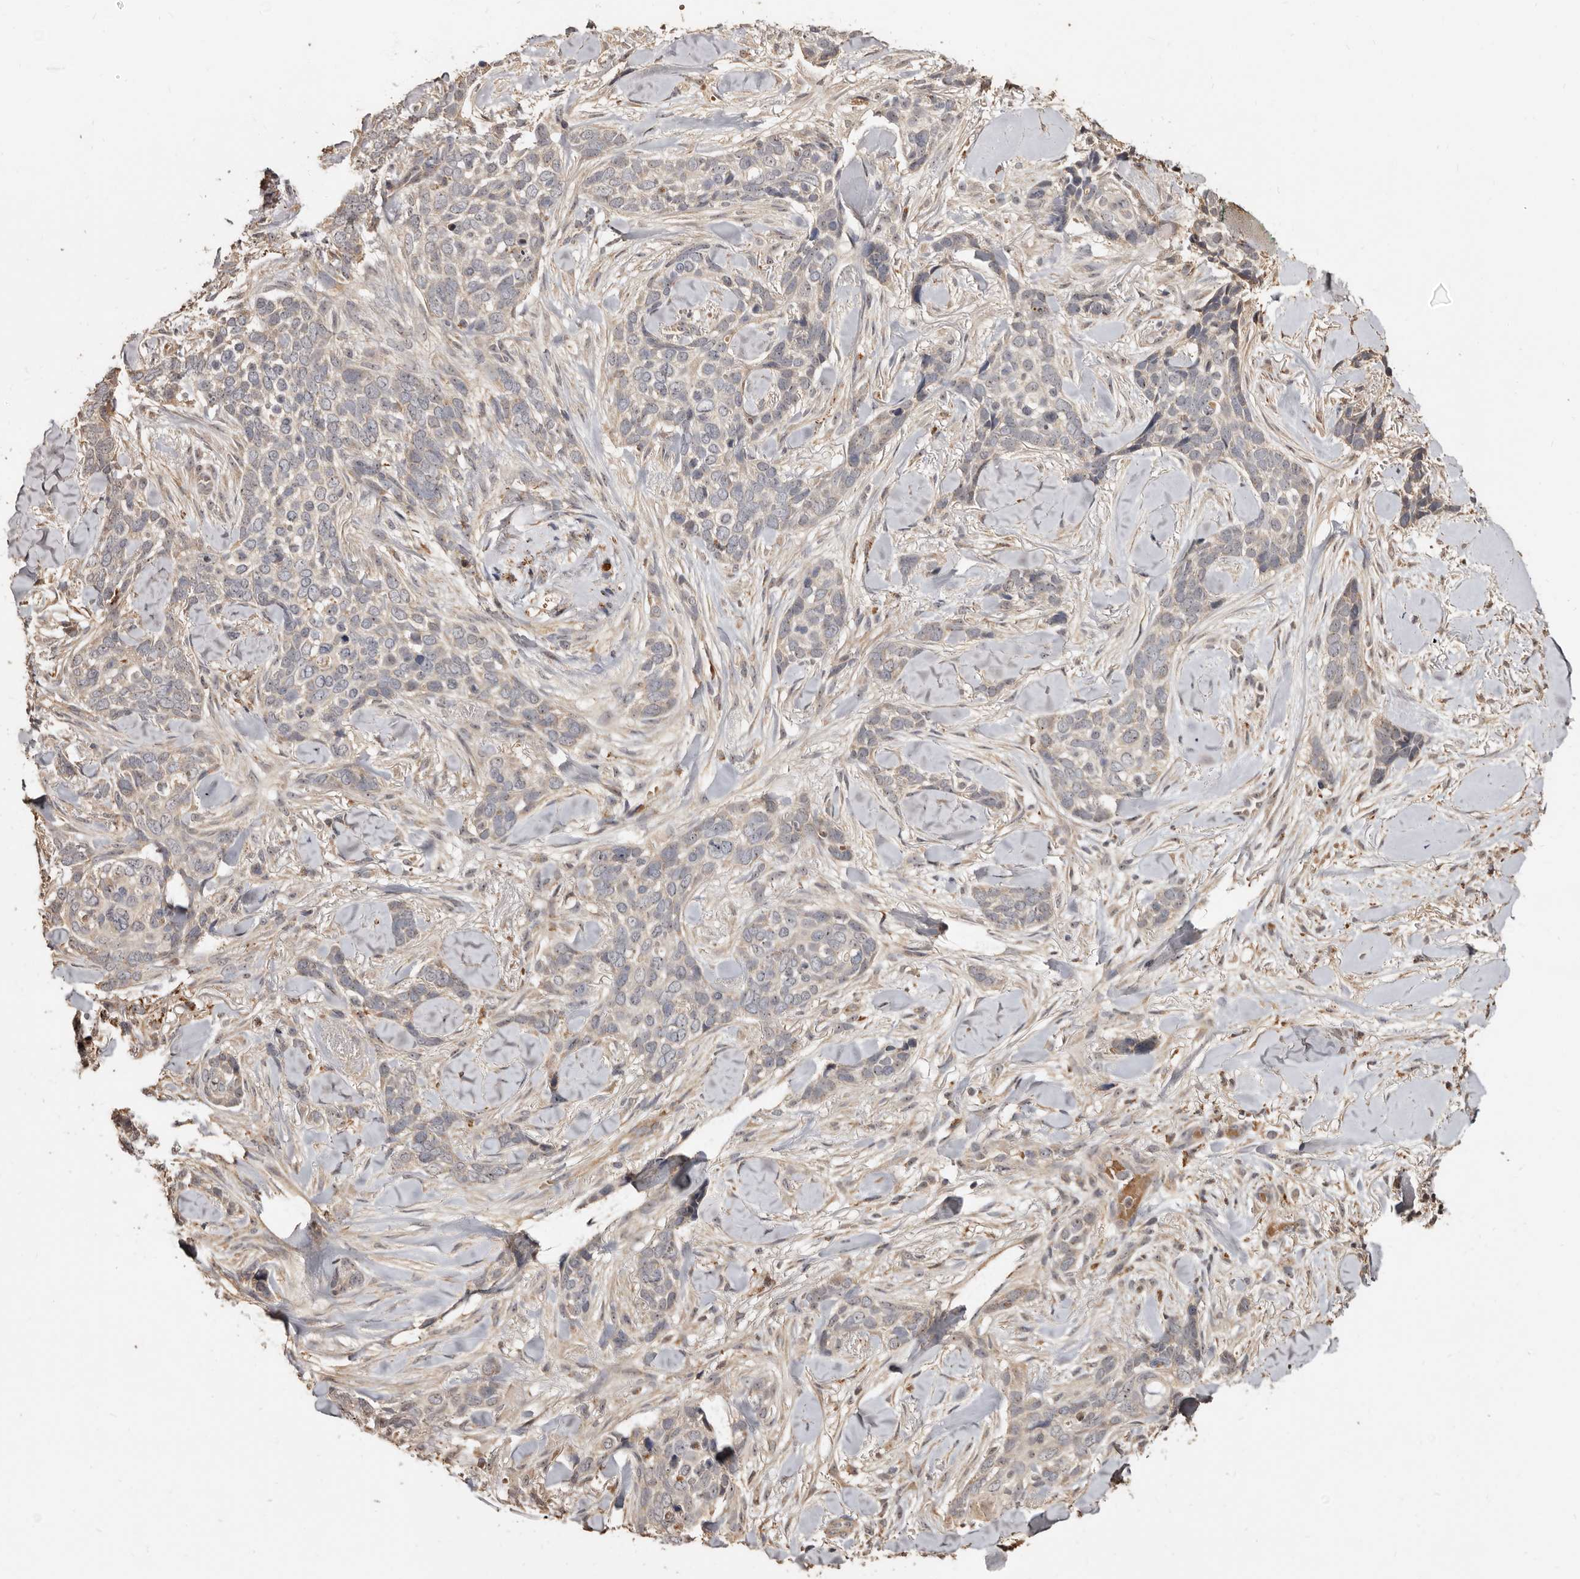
{"staining": {"intensity": "weak", "quantity": "<25%", "location": "cytoplasmic/membranous"}, "tissue": "skin cancer", "cell_type": "Tumor cells", "image_type": "cancer", "snomed": [{"axis": "morphology", "description": "Basal cell carcinoma"}, {"axis": "topography", "description": "Skin"}], "caption": "This is an IHC micrograph of skin basal cell carcinoma. There is no expression in tumor cells.", "gene": "AKAP7", "patient": {"sex": "female", "age": 82}}